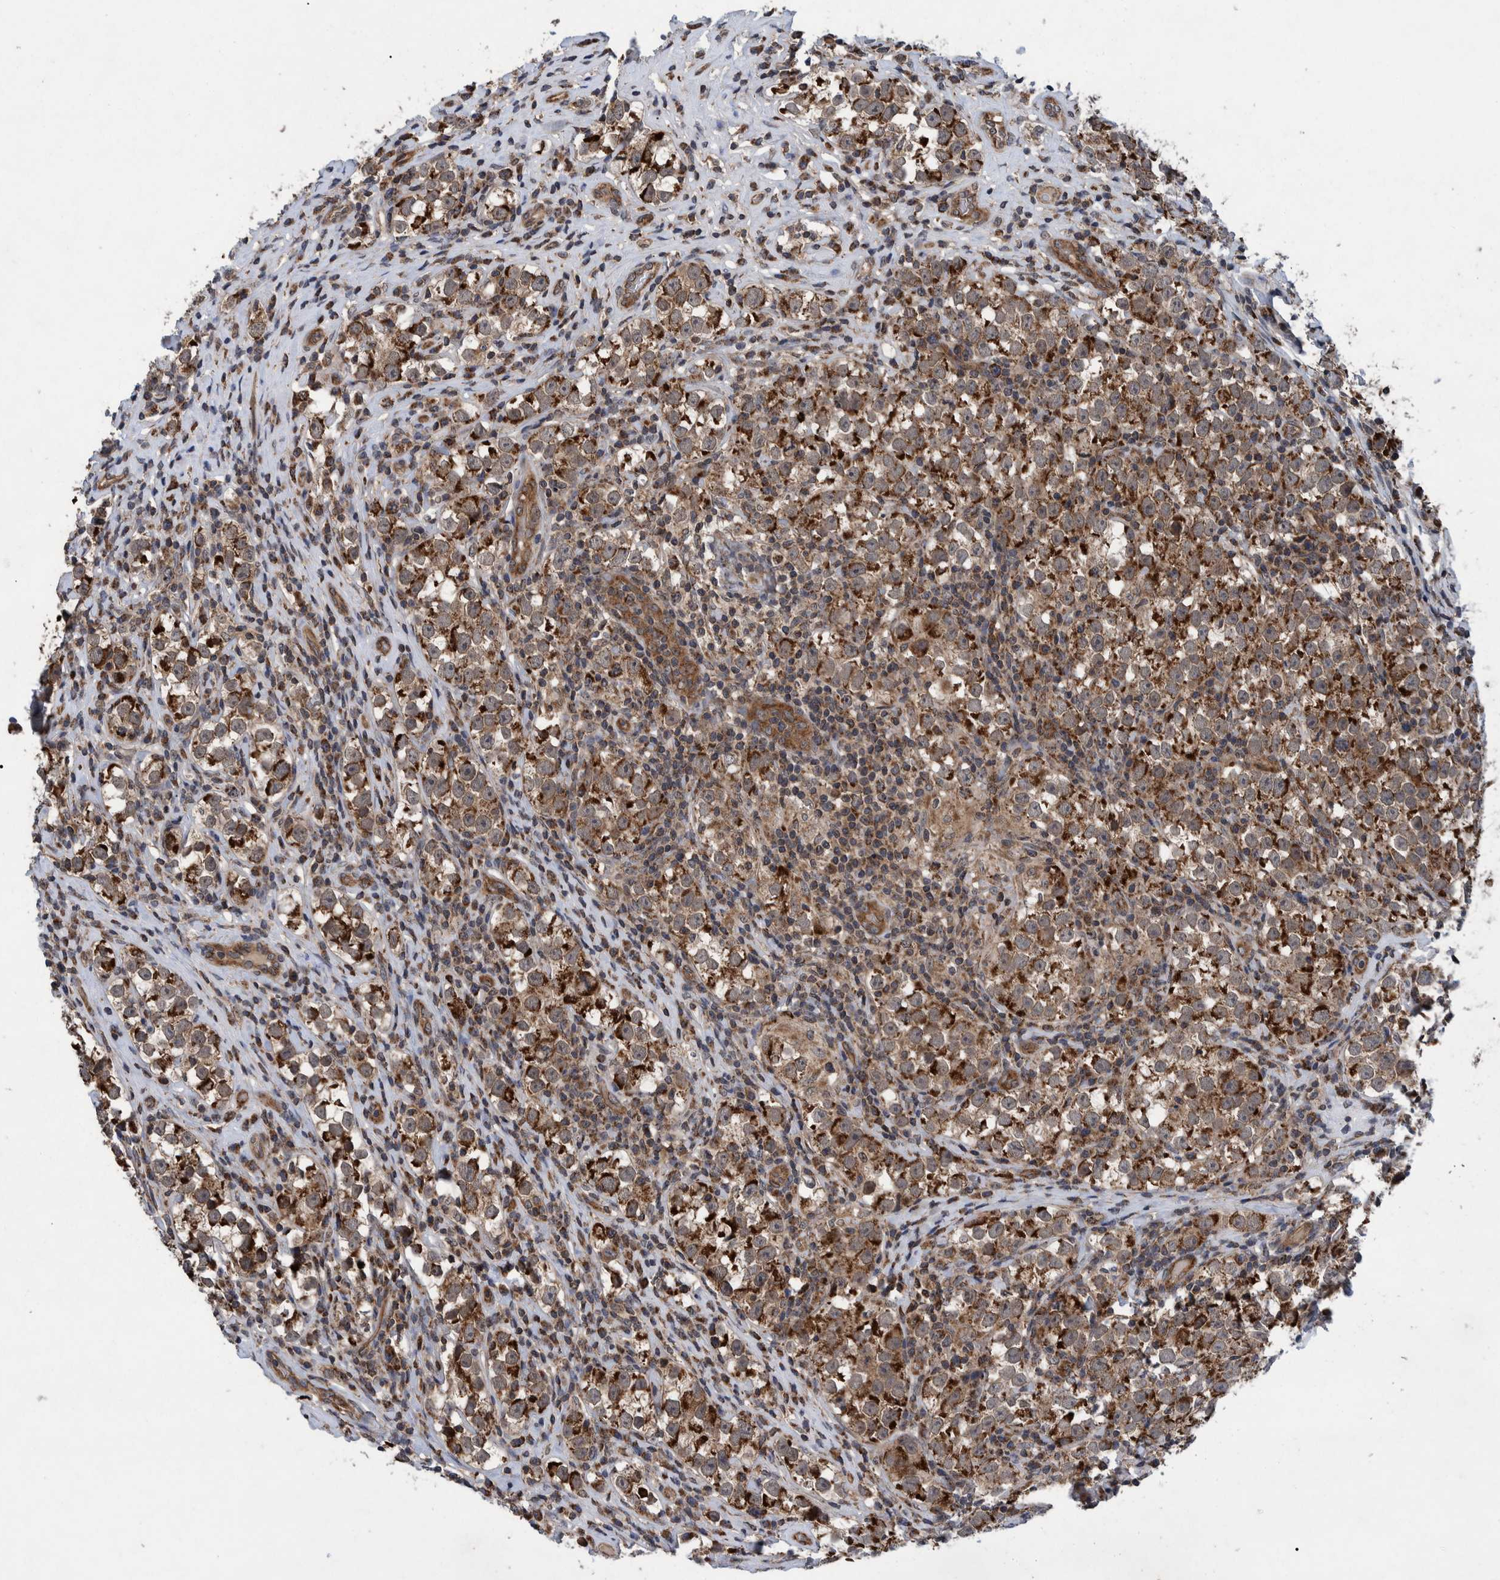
{"staining": {"intensity": "strong", "quantity": ">75%", "location": "cytoplasmic/membranous"}, "tissue": "testis cancer", "cell_type": "Tumor cells", "image_type": "cancer", "snomed": [{"axis": "morphology", "description": "Normal tissue, NOS"}, {"axis": "morphology", "description": "Seminoma, NOS"}, {"axis": "topography", "description": "Testis"}], "caption": "A high-resolution micrograph shows immunohistochemistry staining of testis cancer (seminoma), which displays strong cytoplasmic/membranous positivity in approximately >75% of tumor cells. Nuclei are stained in blue.", "gene": "MRPS7", "patient": {"sex": "male", "age": 43}}